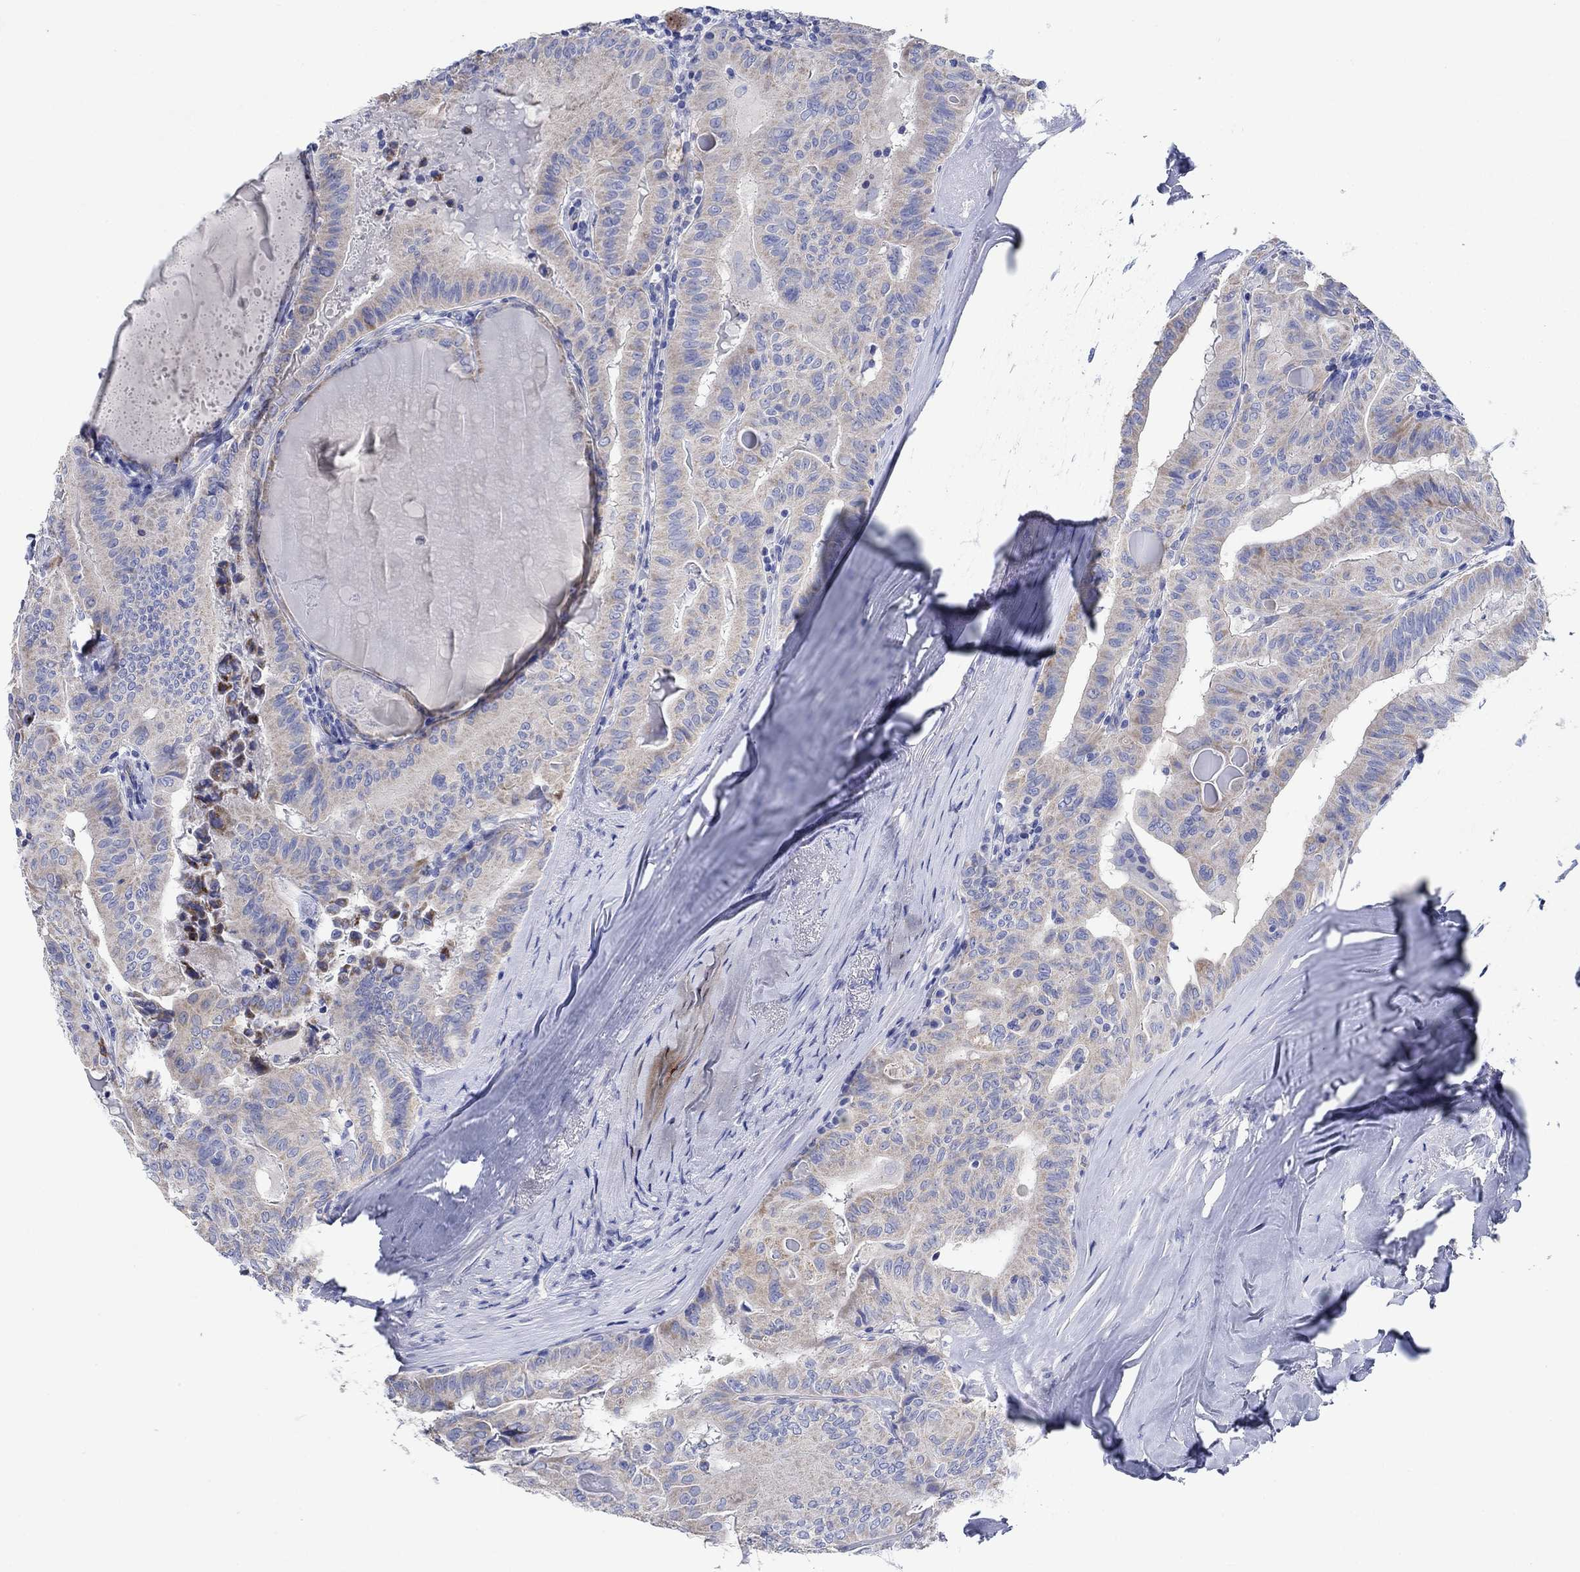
{"staining": {"intensity": "weak", "quantity": "<25%", "location": "cytoplasmic/membranous"}, "tissue": "thyroid cancer", "cell_type": "Tumor cells", "image_type": "cancer", "snomed": [{"axis": "morphology", "description": "Papillary adenocarcinoma, NOS"}, {"axis": "topography", "description": "Thyroid gland"}], "caption": "Immunohistochemical staining of human thyroid papillary adenocarcinoma demonstrates no significant positivity in tumor cells.", "gene": "TRIM16", "patient": {"sex": "female", "age": 68}}